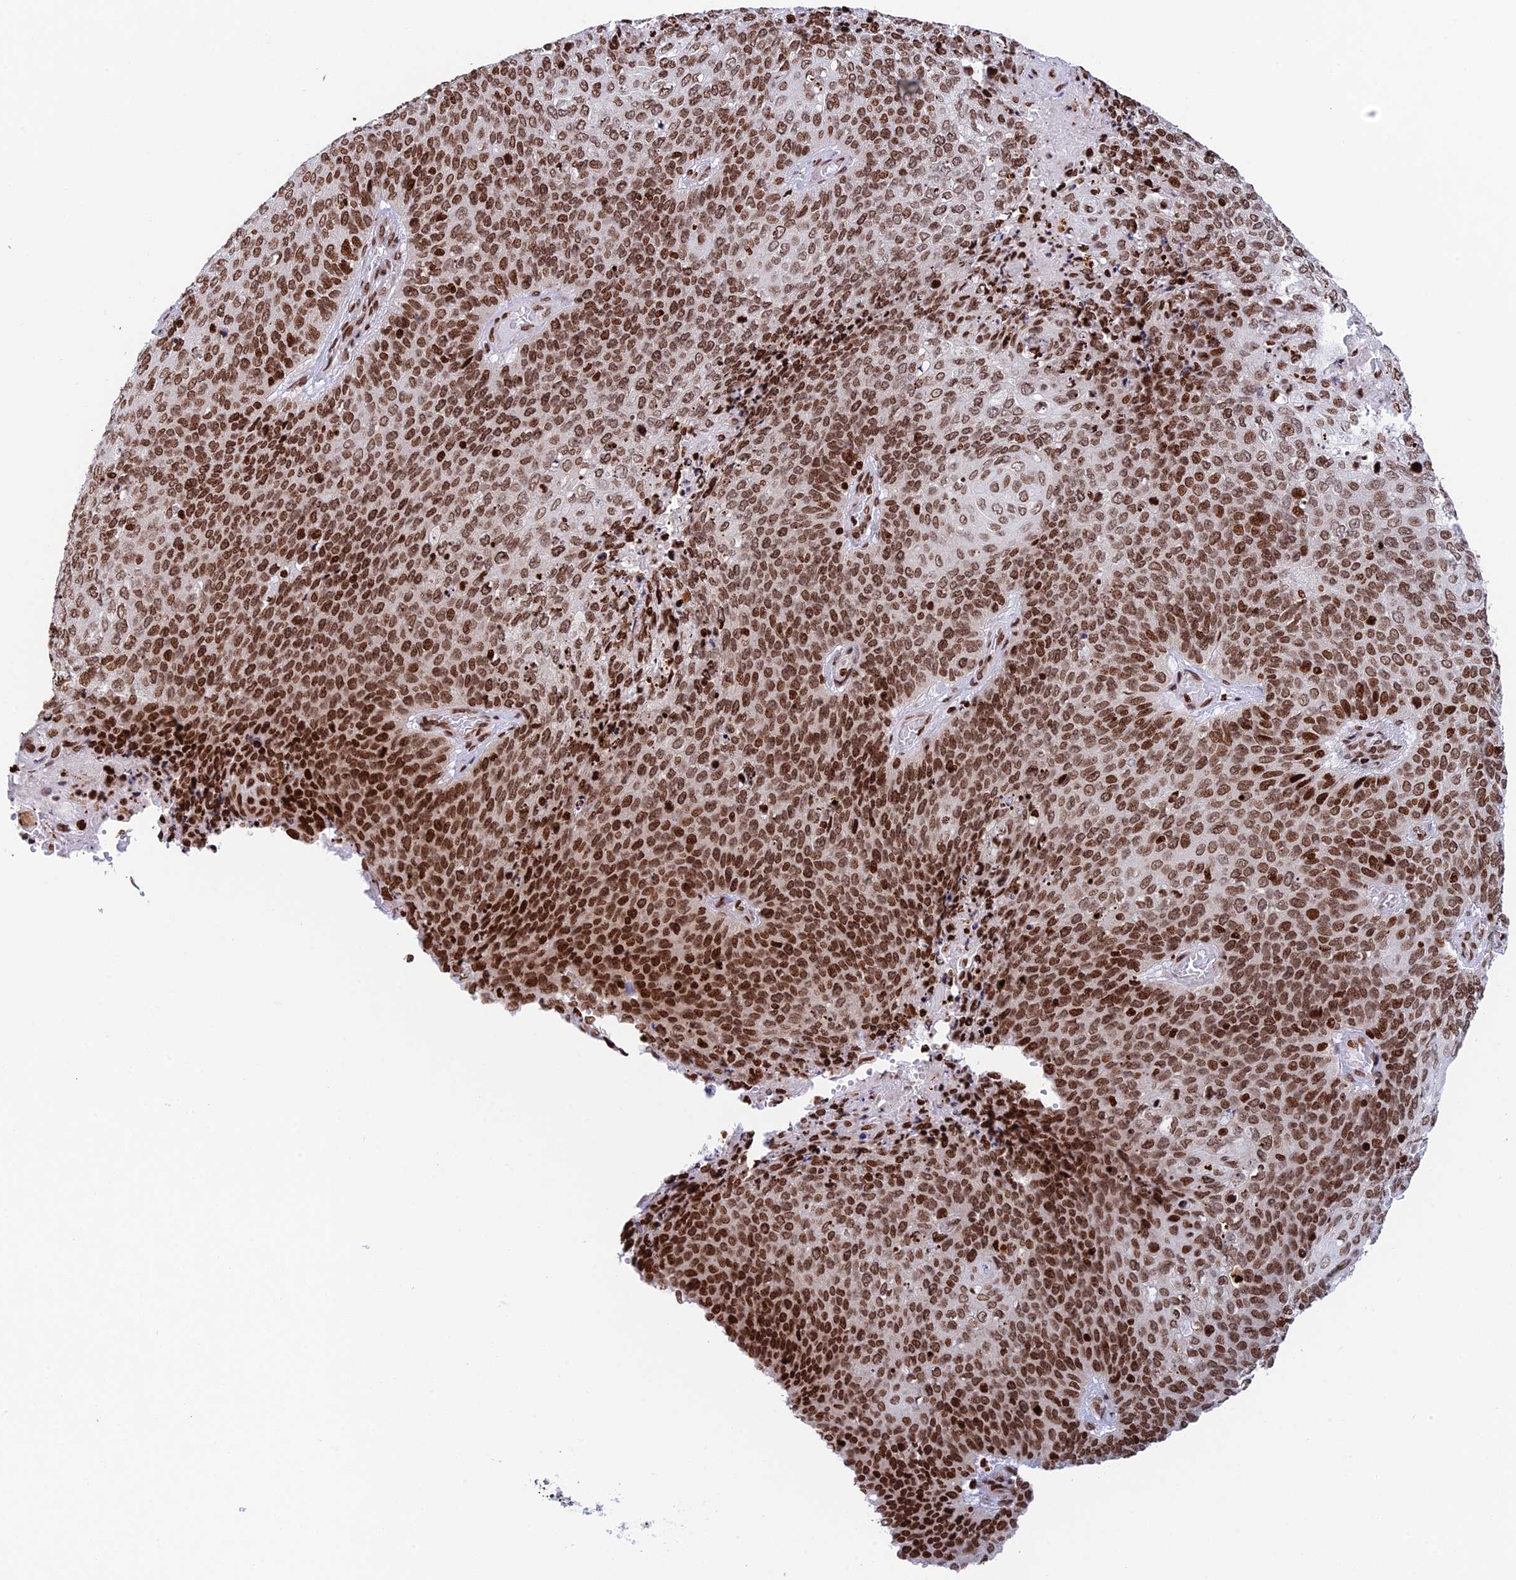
{"staining": {"intensity": "moderate", "quantity": ">75%", "location": "nuclear"}, "tissue": "cervical cancer", "cell_type": "Tumor cells", "image_type": "cancer", "snomed": [{"axis": "morphology", "description": "Squamous cell carcinoma, NOS"}, {"axis": "topography", "description": "Cervix"}], "caption": "This image shows immunohistochemistry staining of human squamous cell carcinoma (cervical), with medium moderate nuclear expression in approximately >75% of tumor cells.", "gene": "RPAP1", "patient": {"sex": "female", "age": 39}}